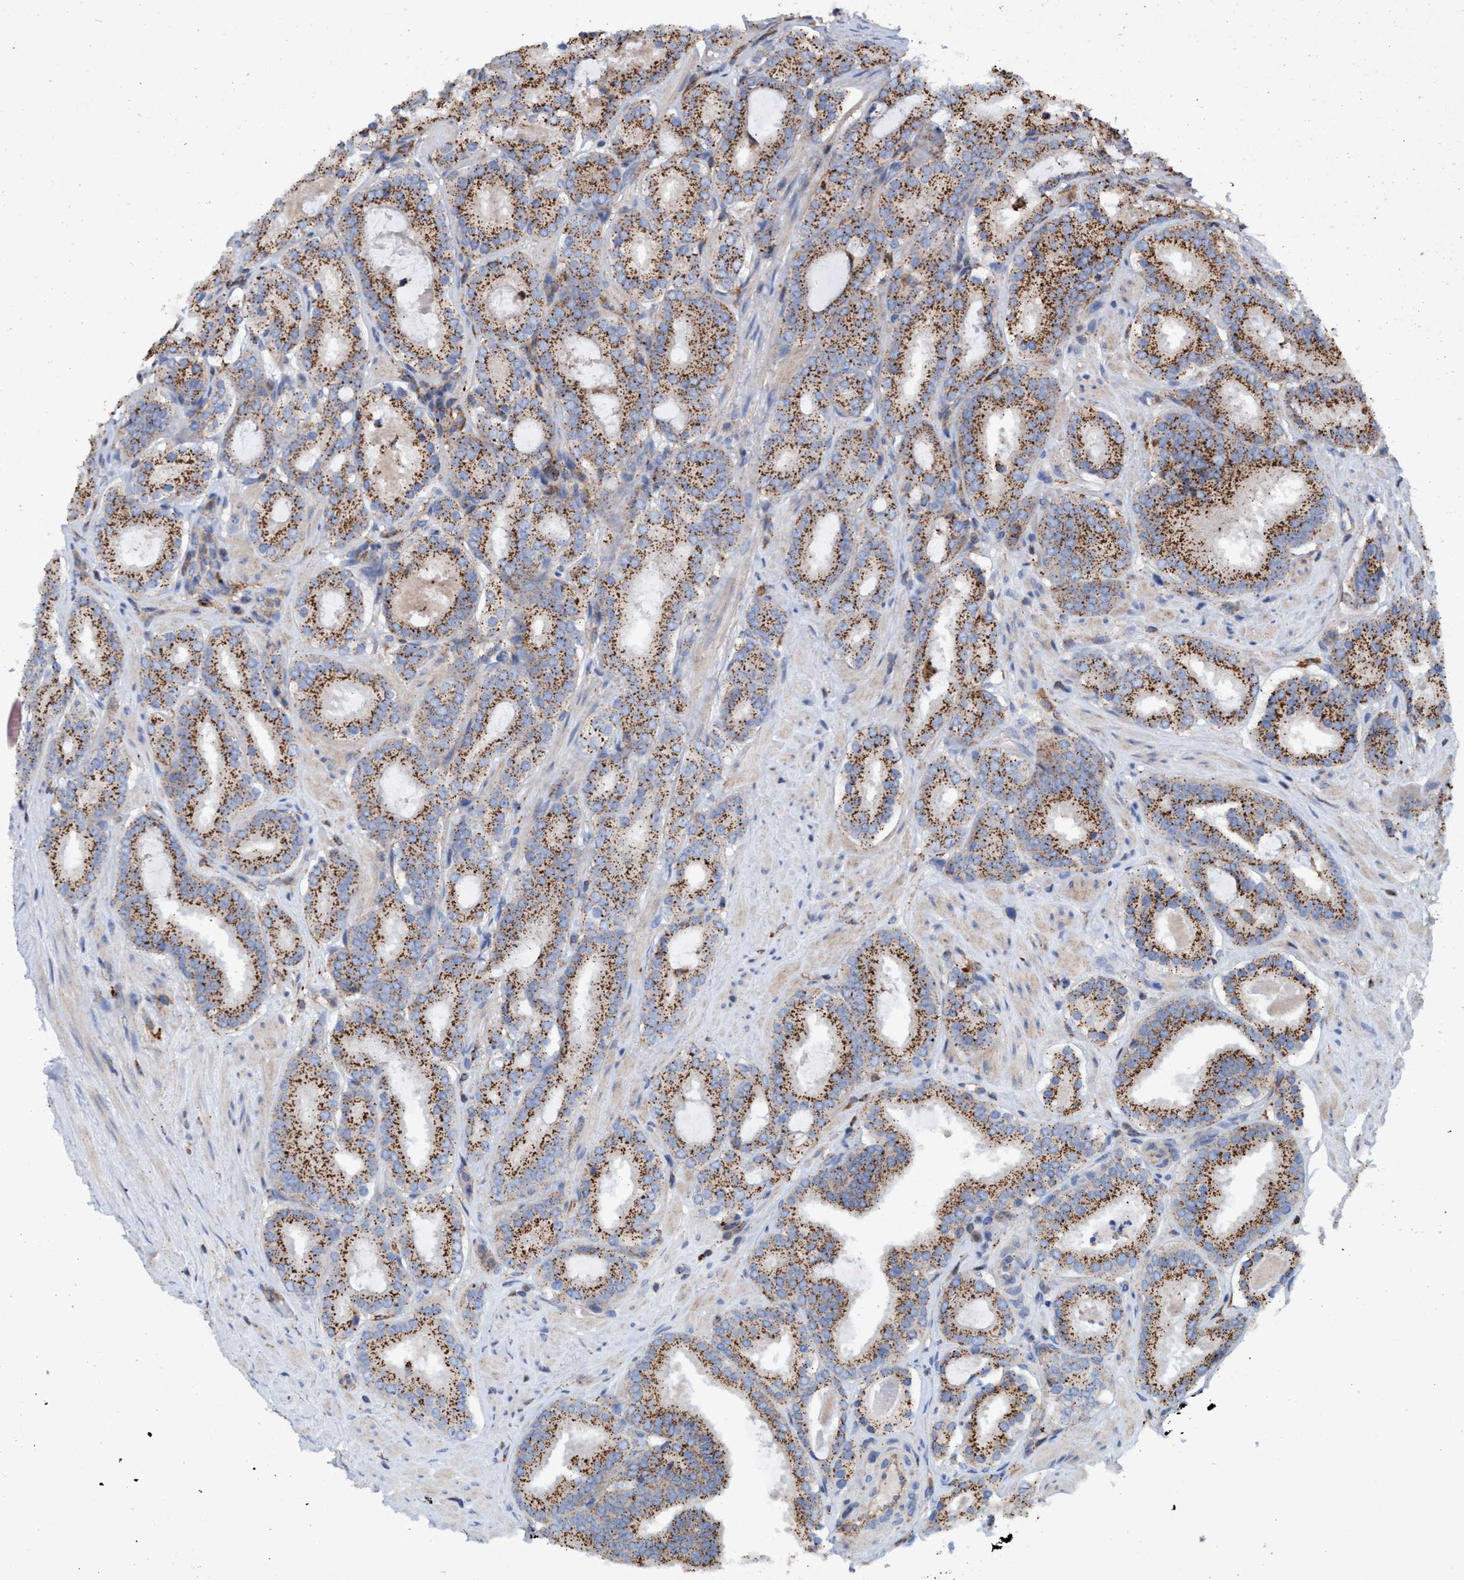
{"staining": {"intensity": "moderate", "quantity": ">75%", "location": "cytoplasmic/membranous"}, "tissue": "prostate cancer", "cell_type": "Tumor cells", "image_type": "cancer", "snomed": [{"axis": "morphology", "description": "Adenocarcinoma, Low grade"}, {"axis": "topography", "description": "Prostate"}], "caption": "DAB (3,3'-diaminobenzidine) immunohistochemical staining of human prostate low-grade adenocarcinoma exhibits moderate cytoplasmic/membranous protein expression in about >75% of tumor cells.", "gene": "TRIM65", "patient": {"sex": "male", "age": 69}}